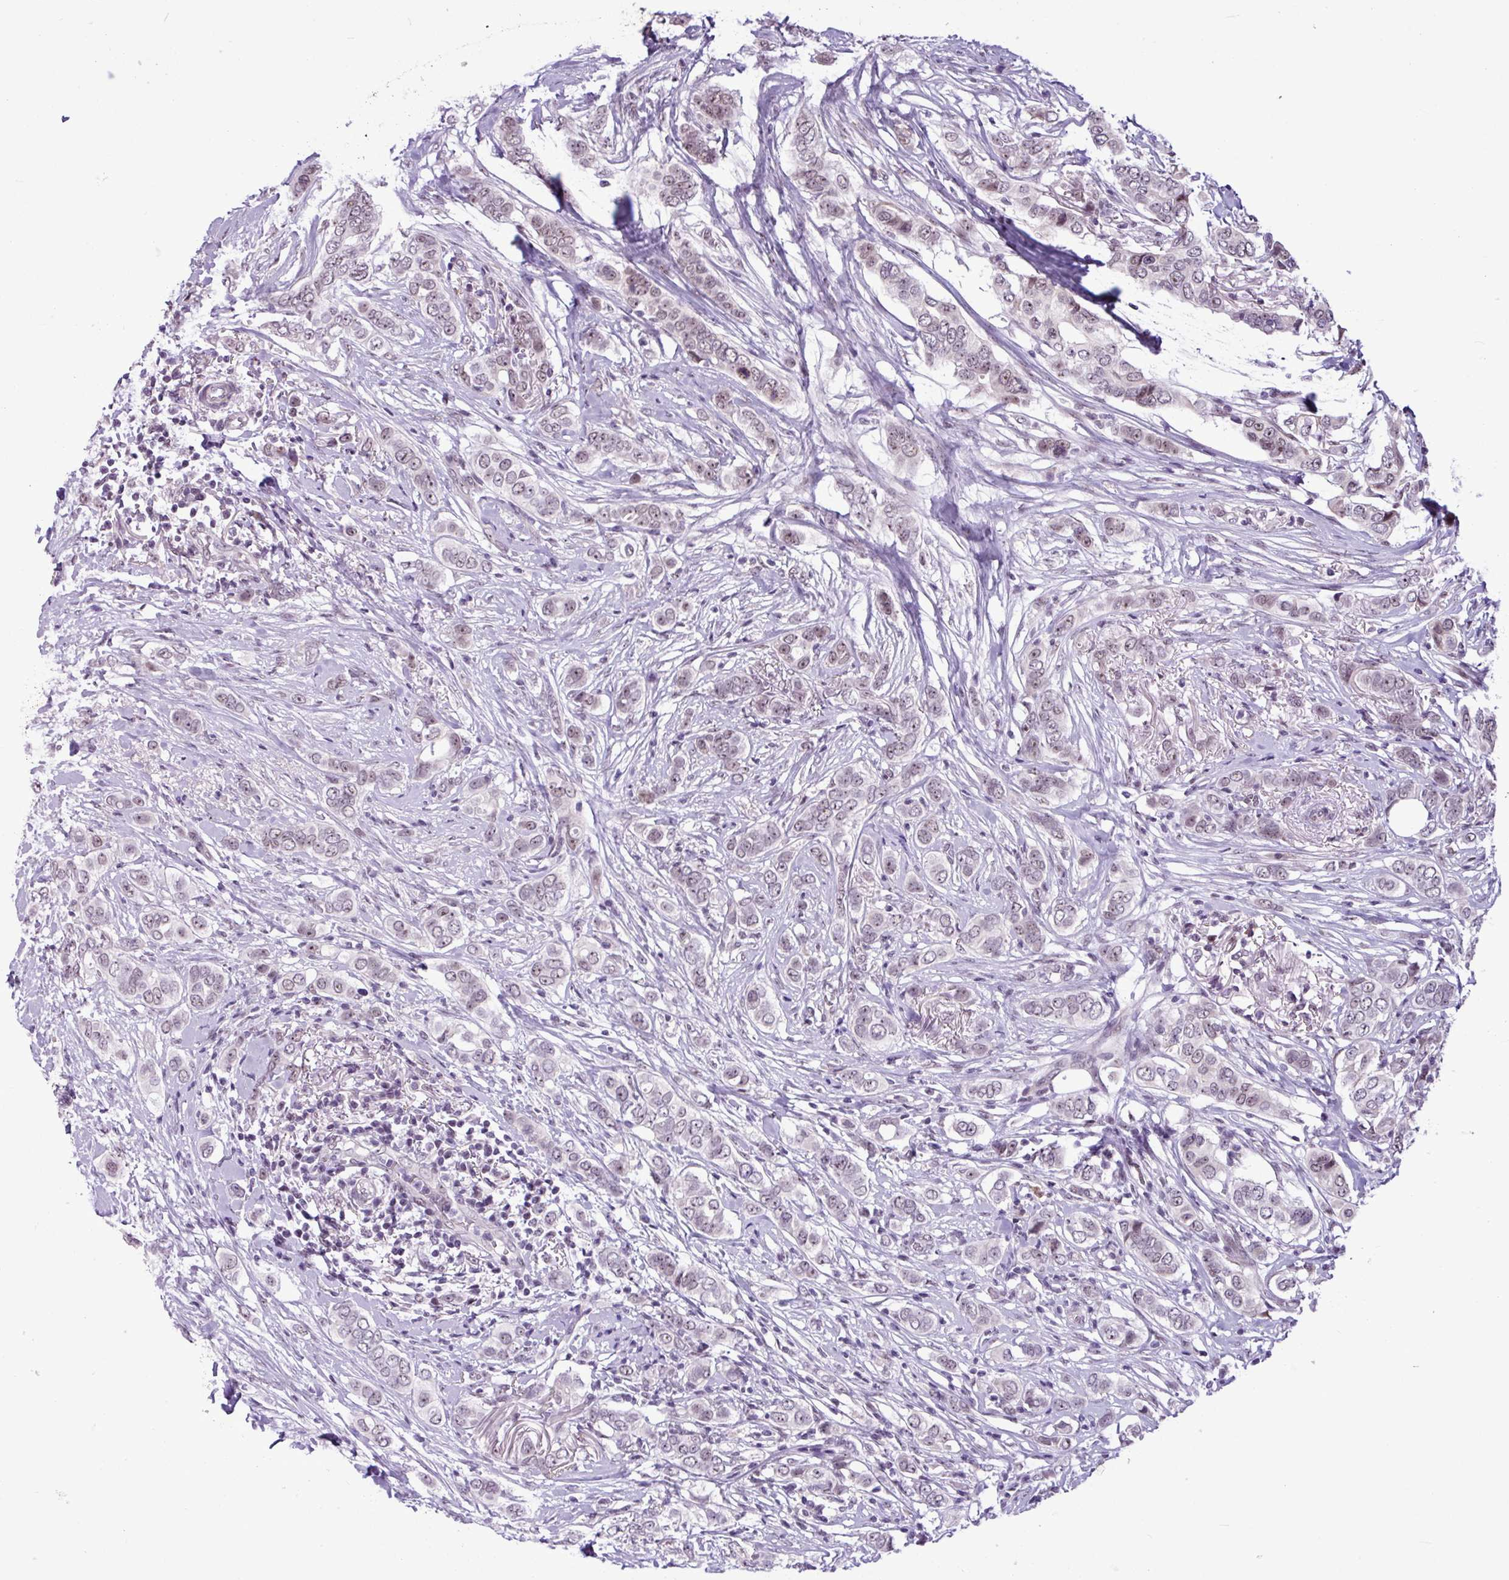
{"staining": {"intensity": "weak", "quantity": "25%-75%", "location": "nuclear"}, "tissue": "breast cancer", "cell_type": "Tumor cells", "image_type": "cancer", "snomed": [{"axis": "morphology", "description": "Lobular carcinoma"}, {"axis": "topography", "description": "Breast"}], "caption": "Tumor cells demonstrate weak nuclear expression in about 25%-75% of cells in lobular carcinoma (breast).", "gene": "UTP18", "patient": {"sex": "female", "age": 51}}